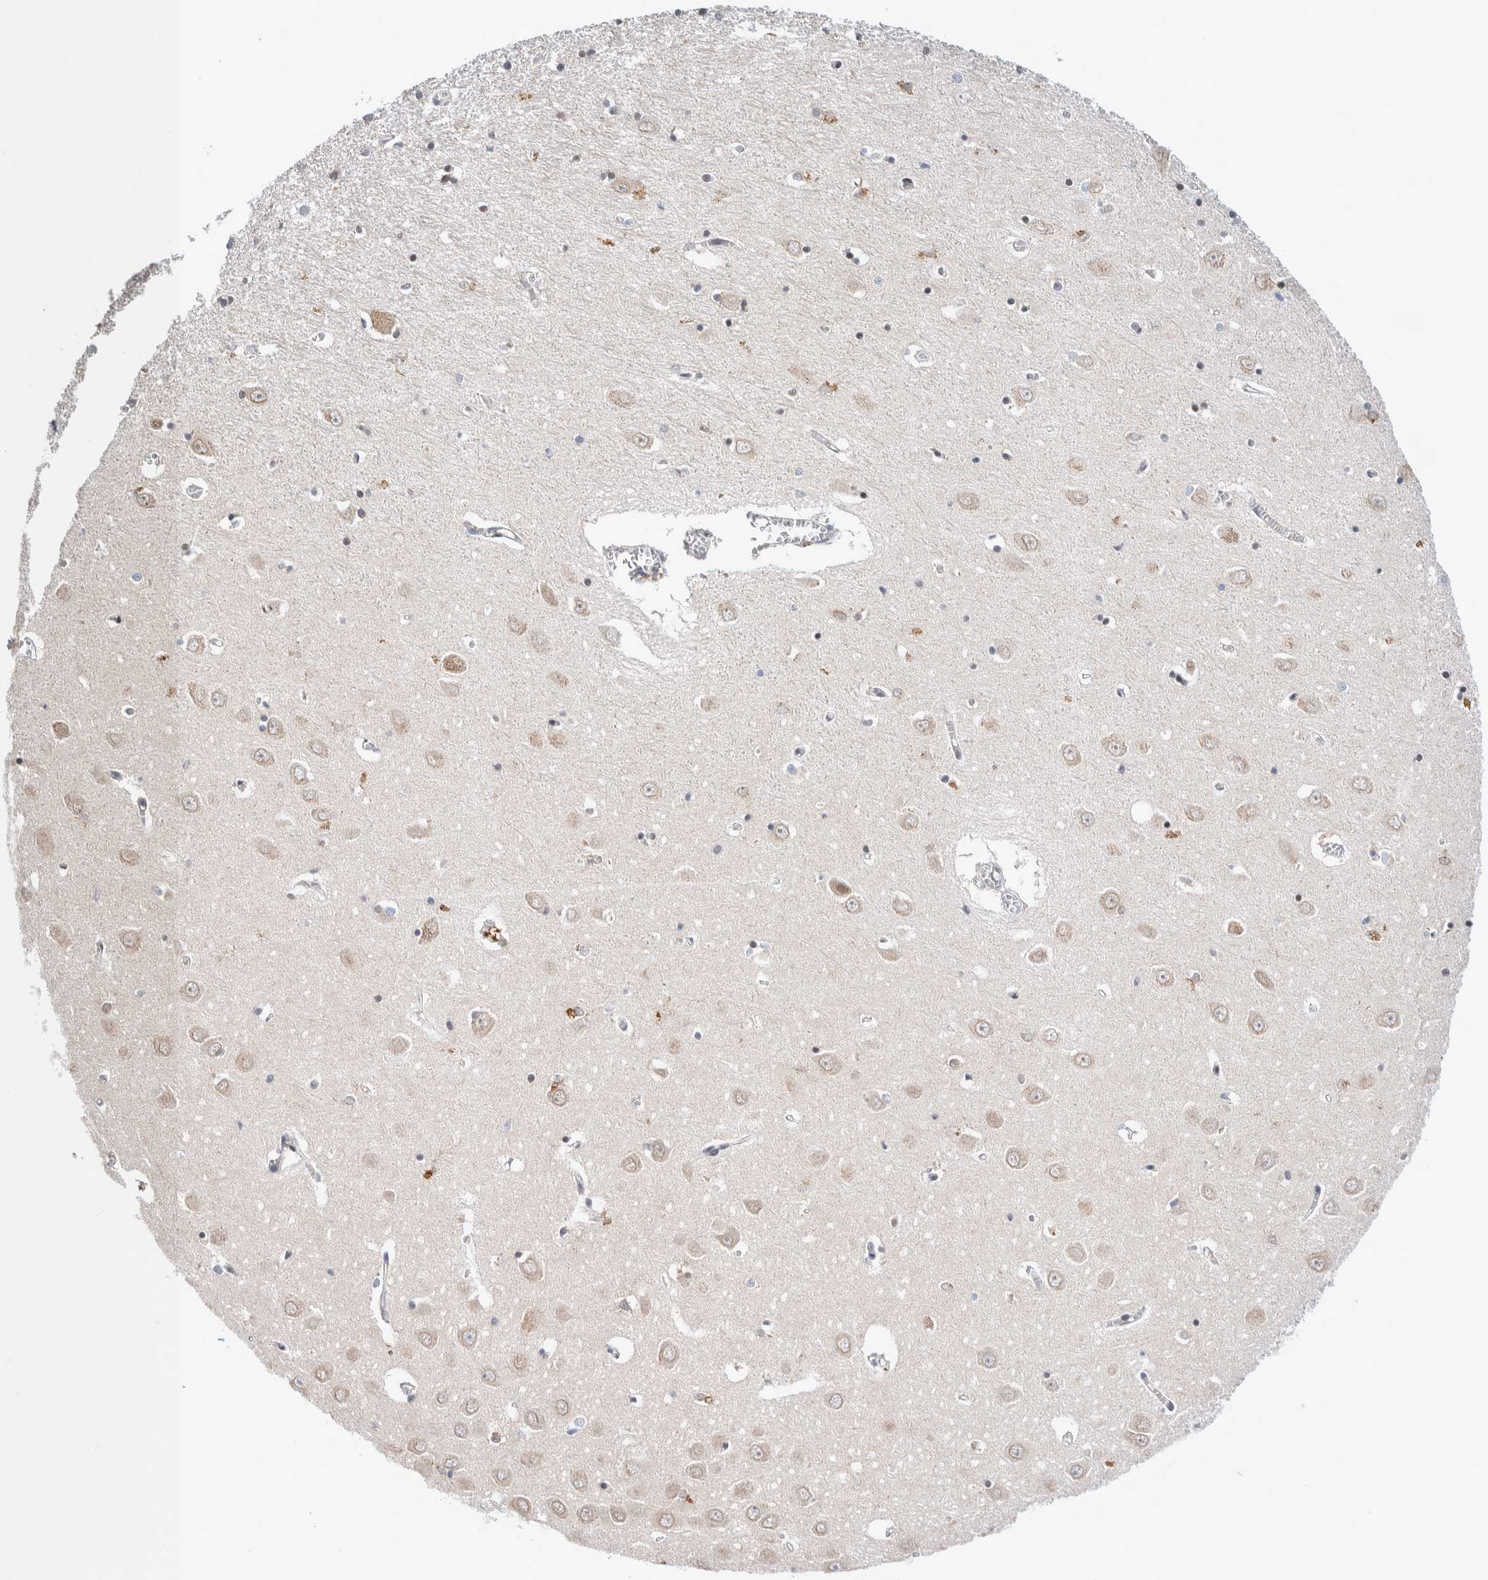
{"staining": {"intensity": "moderate", "quantity": "<25%", "location": "nuclear"}, "tissue": "hippocampus", "cell_type": "Glial cells", "image_type": "normal", "snomed": [{"axis": "morphology", "description": "Normal tissue, NOS"}, {"axis": "topography", "description": "Hippocampus"}], "caption": "Brown immunohistochemical staining in normal hippocampus exhibits moderate nuclear positivity in about <25% of glial cells.", "gene": "CRAT", "patient": {"sex": "male", "age": 70}}